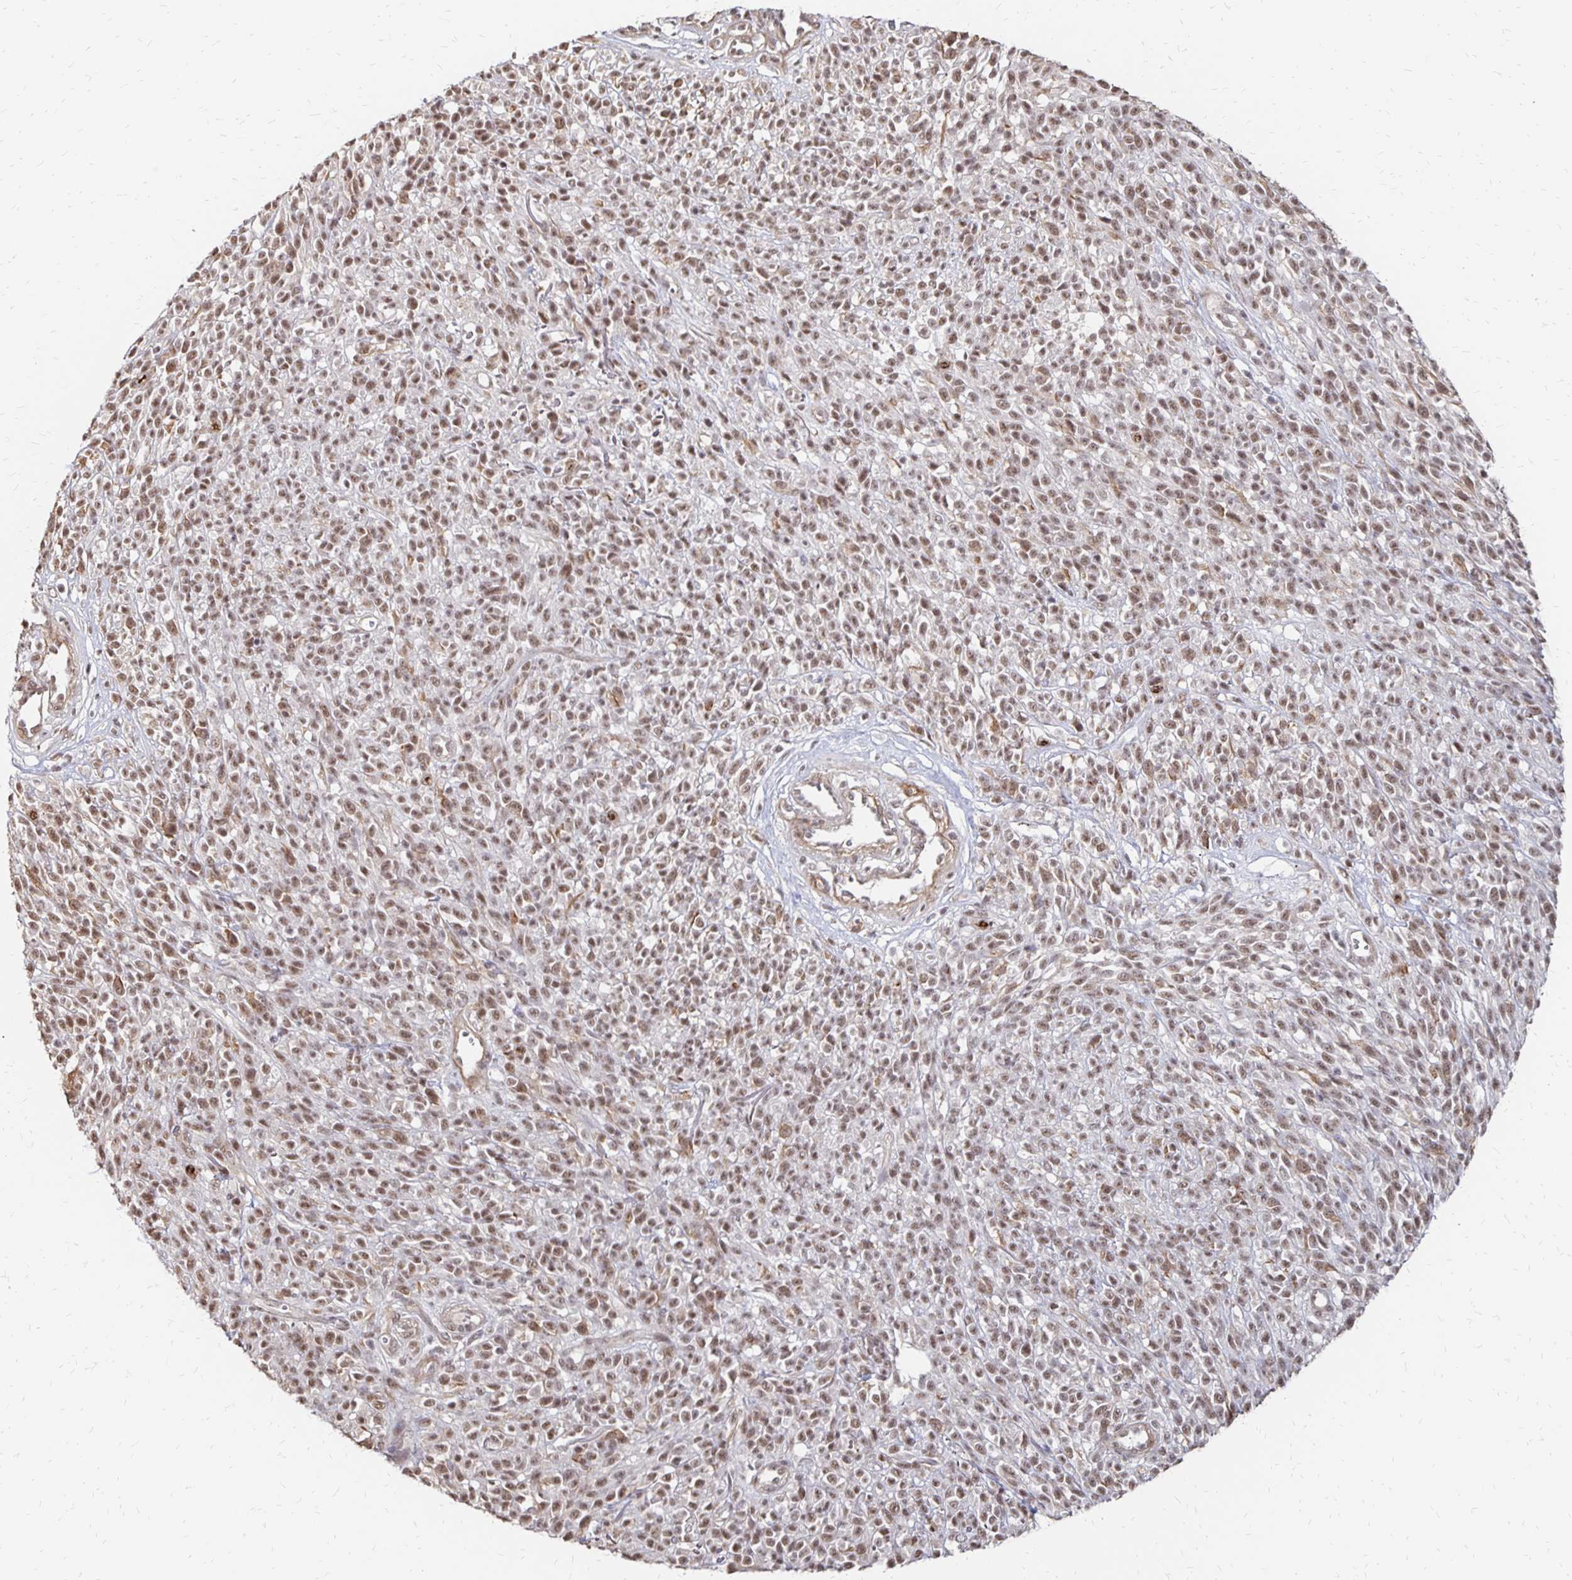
{"staining": {"intensity": "moderate", "quantity": ">75%", "location": "nuclear"}, "tissue": "melanoma", "cell_type": "Tumor cells", "image_type": "cancer", "snomed": [{"axis": "morphology", "description": "Malignant melanoma, NOS"}, {"axis": "topography", "description": "Skin"}, {"axis": "topography", "description": "Skin of trunk"}], "caption": "Tumor cells exhibit medium levels of moderate nuclear expression in about >75% of cells in melanoma.", "gene": "CLASRP", "patient": {"sex": "male", "age": 74}}